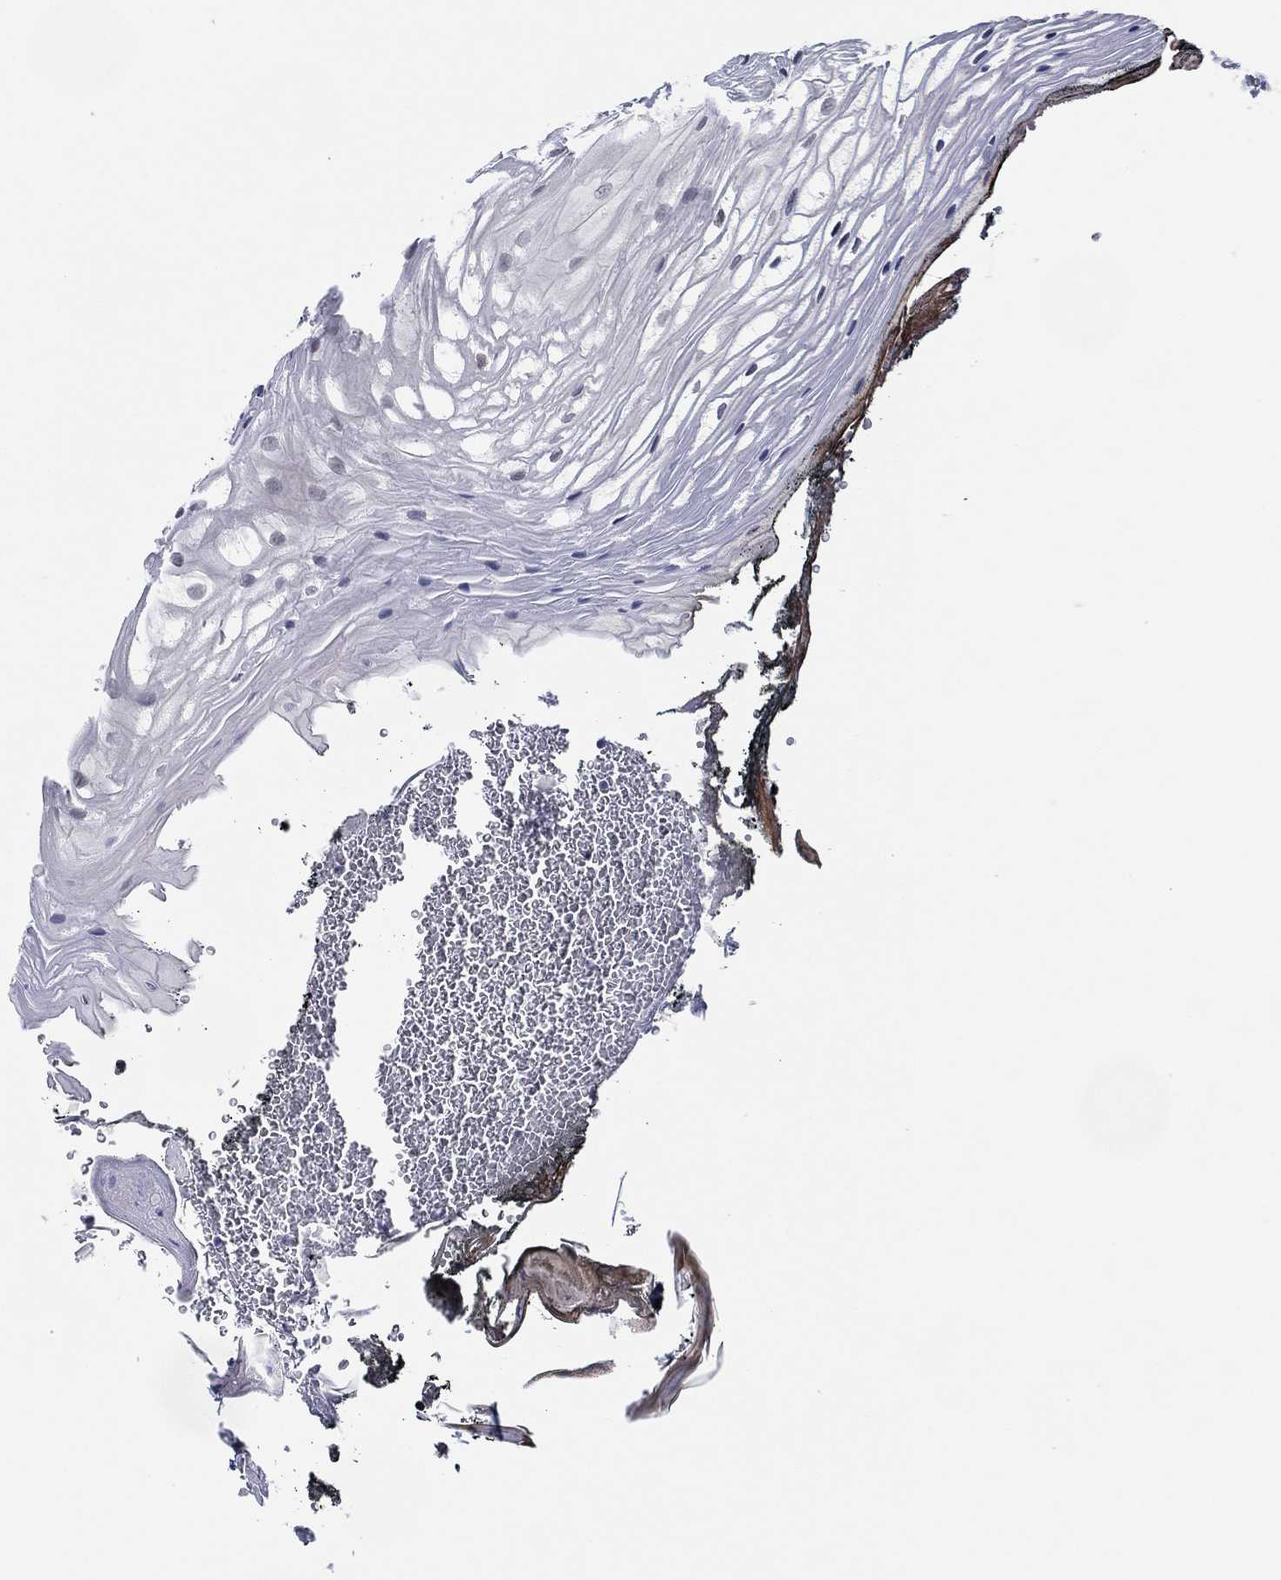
{"staining": {"intensity": "negative", "quantity": "none", "location": "none"}, "tissue": "oral mucosa", "cell_type": "Squamous epithelial cells", "image_type": "normal", "snomed": [{"axis": "morphology", "description": "Normal tissue, NOS"}, {"axis": "morphology", "description": "Squamous cell carcinoma, NOS"}, {"axis": "topography", "description": "Oral tissue"}, {"axis": "topography", "description": "Head-Neck"}], "caption": "The photomicrograph demonstrates no staining of squamous epithelial cells in unremarkable oral mucosa.", "gene": "SLC34A1", "patient": {"sex": "male", "age": 65}}